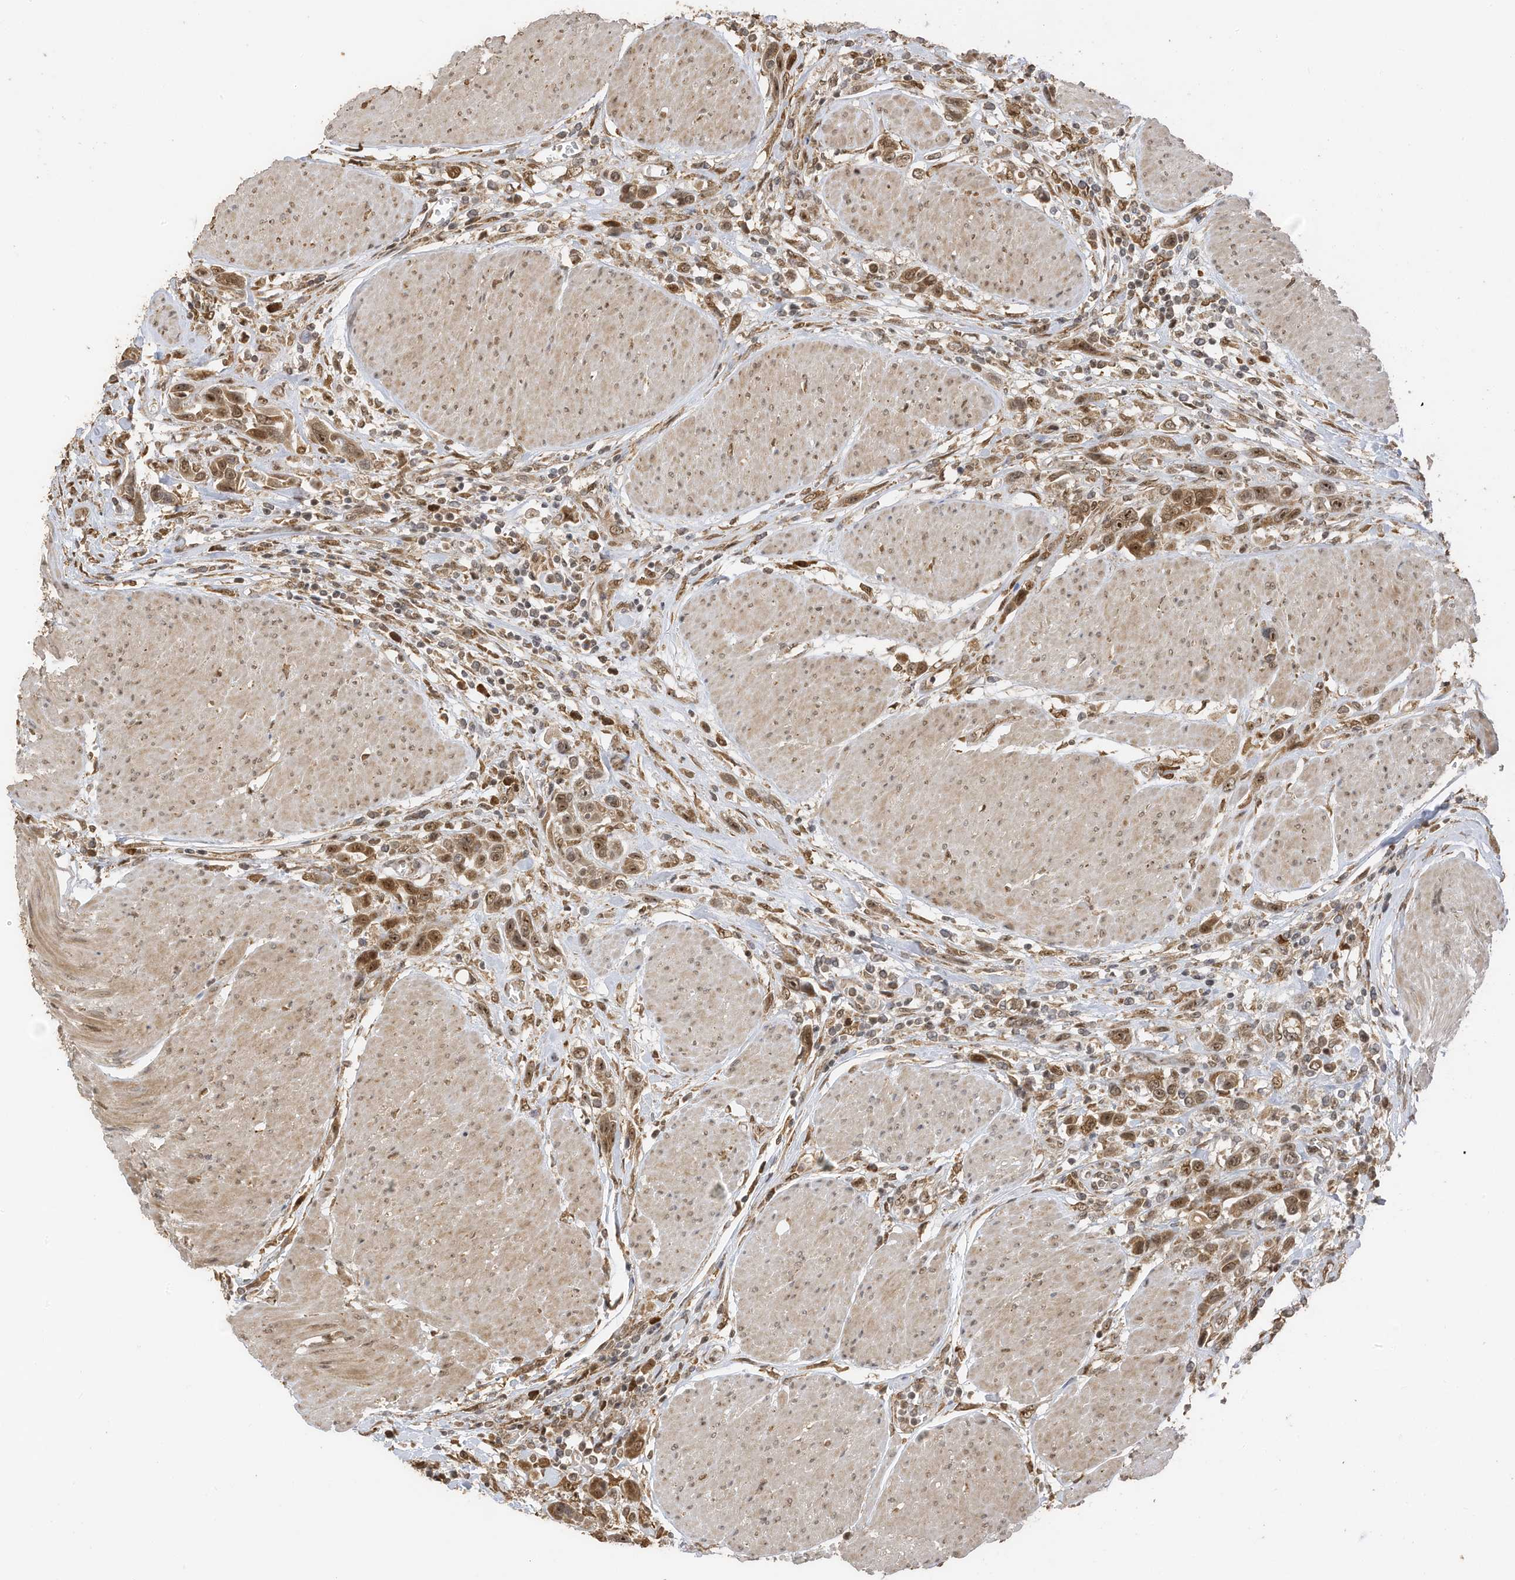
{"staining": {"intensity": "moderate", "quantity": ">75%", "location": "cytoplasmic/membranous,nuclear"}, "tissue": "urothelial cancer", "cell_type": "Tumor cells", "image_type": "cancer", "snomed": [{"axis": "morphology", "description": "Urothelial carcinoma, High grade"}, {"axis": "topography", "description": "Urinary bladder"}], "caption": "Brown immunohistochemical staining in urothelial carcinoma (high-grade) exhibits moderate cytoplasmic/membranous and nuclear expression in about >75% of tumor cells. The staining was performed using DAB, with brown indicating positive protein expression. Nuclei are stained blue with hematoxylin.", "gene": "ERLEC1", "patient": {"sex": "male", "age": 50}}